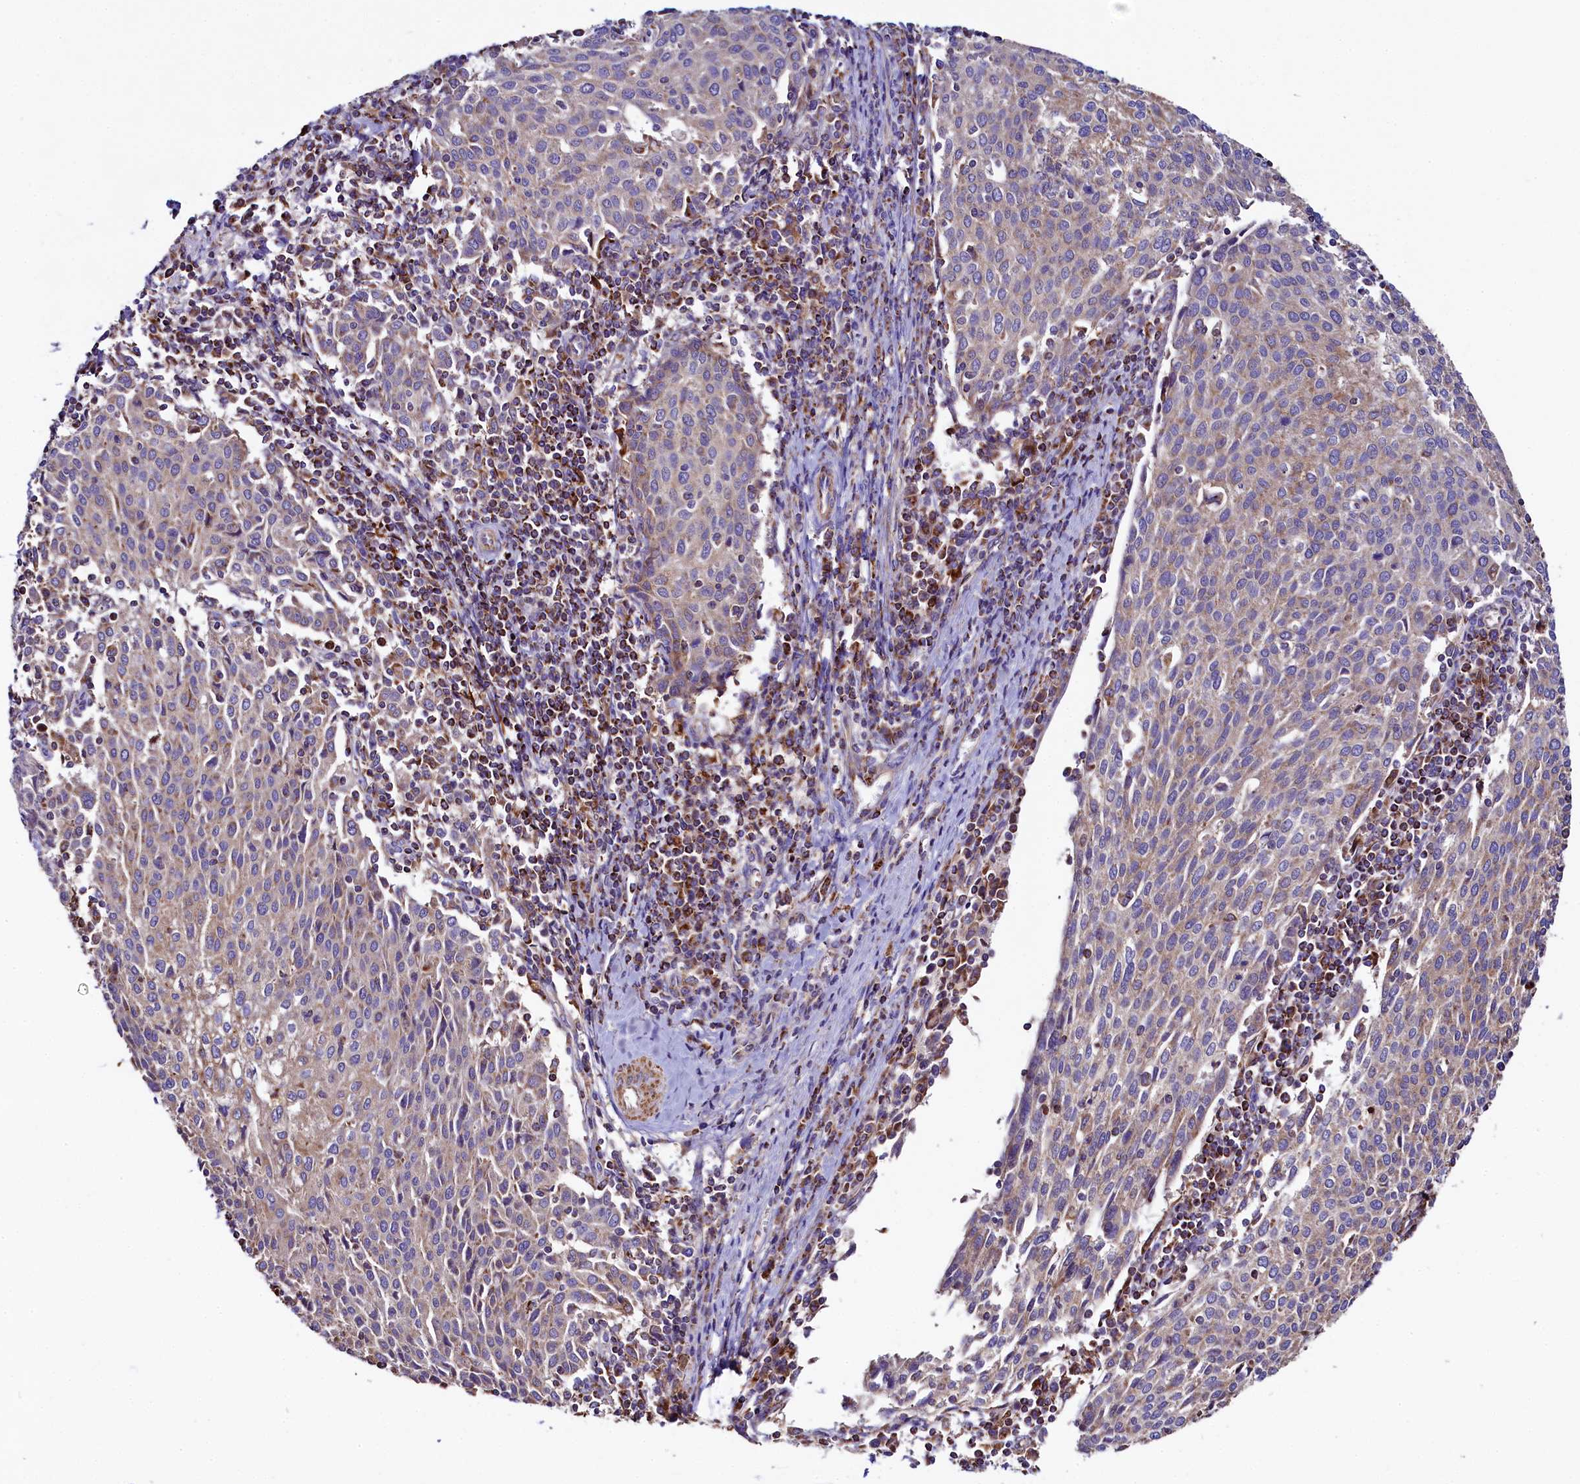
{"staining": {"intensity": "weak", "quantity": "25%-75%", "location": "cytoplasmic/membranous"}, "tissue": "cervical cancer", "cell_type": "Tumor cells", "image_type": "cancer", "snomed": [{"axis": "morphology", "description": "Squamous cell carcinoma, NOS"}, {"axis": "topography", "description": "Cervix"}], "caption": "Weak cytoplasmic/membranous staining is seen in about 25%-75% of tumor cells in cervical cancer. (Brightfield microscopy of DAB IHC at high magnification).", "gene": "CLYBL", "patient": {"sex": "female", "age": 46}}